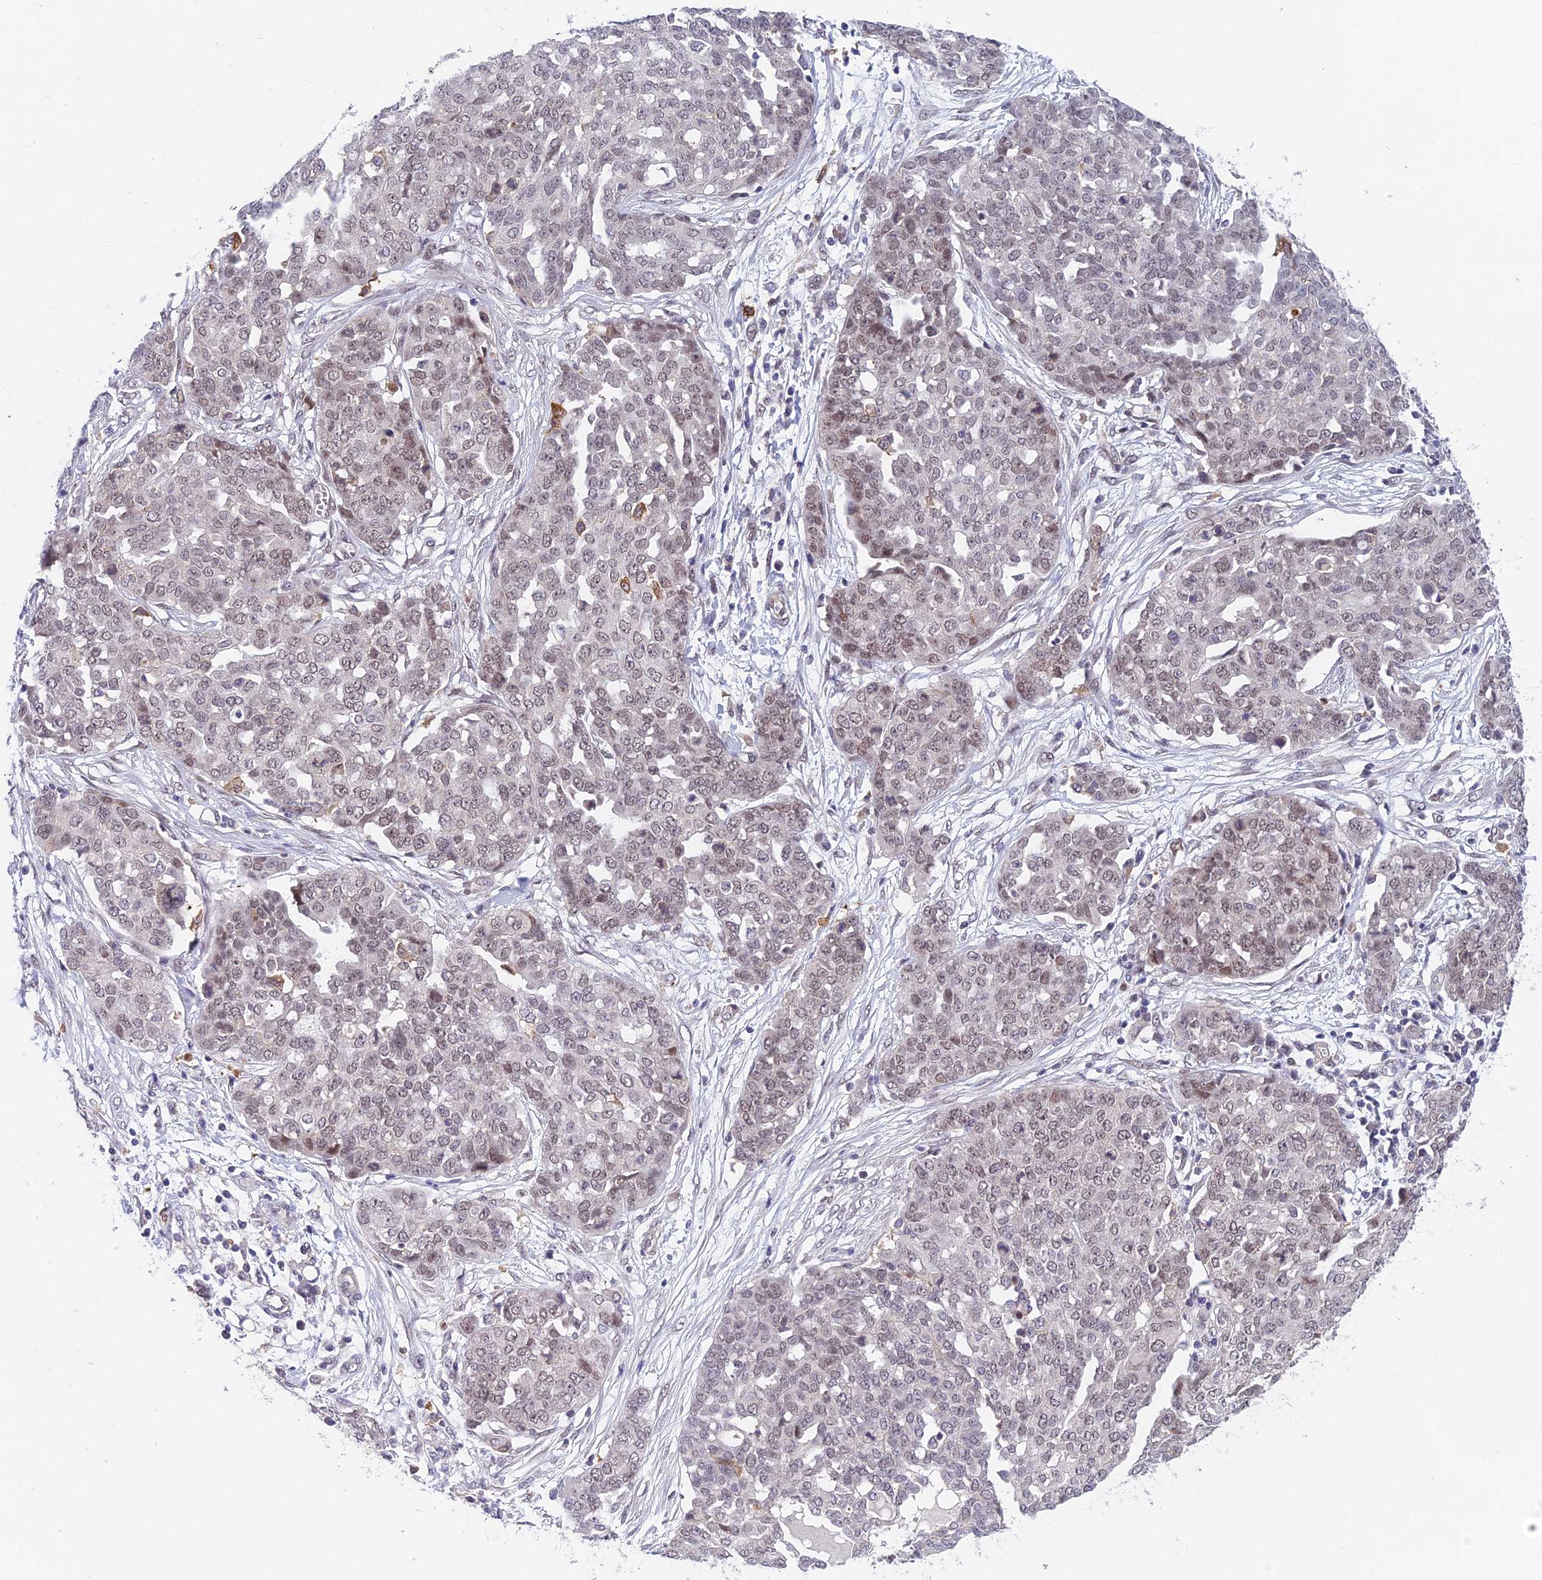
{"staining": {"intensity": "weak", "quantity": "25%-75%", "location": "nuclear"}, "tissue": "ovarian cancer", "cell_type": "Tumor cells", "image_type": "cancer", "snomed": [{"axis": "morphology", "description": "Cystadenocarcinoma, serous, NOS"}, {"axis": "topography", "description": "Soft tissue"}, {"axis": "topography", "description": "Ovary"}], "caption": "DAB immunohistochemical staining of serous cystadenocarcinoma (ovarian) reveals weak nuclear protein positivity in approximately 25%-75% of tumor cells.", "gene": "NSMCE1", "patient": {"sex": "female", "age": 57}}